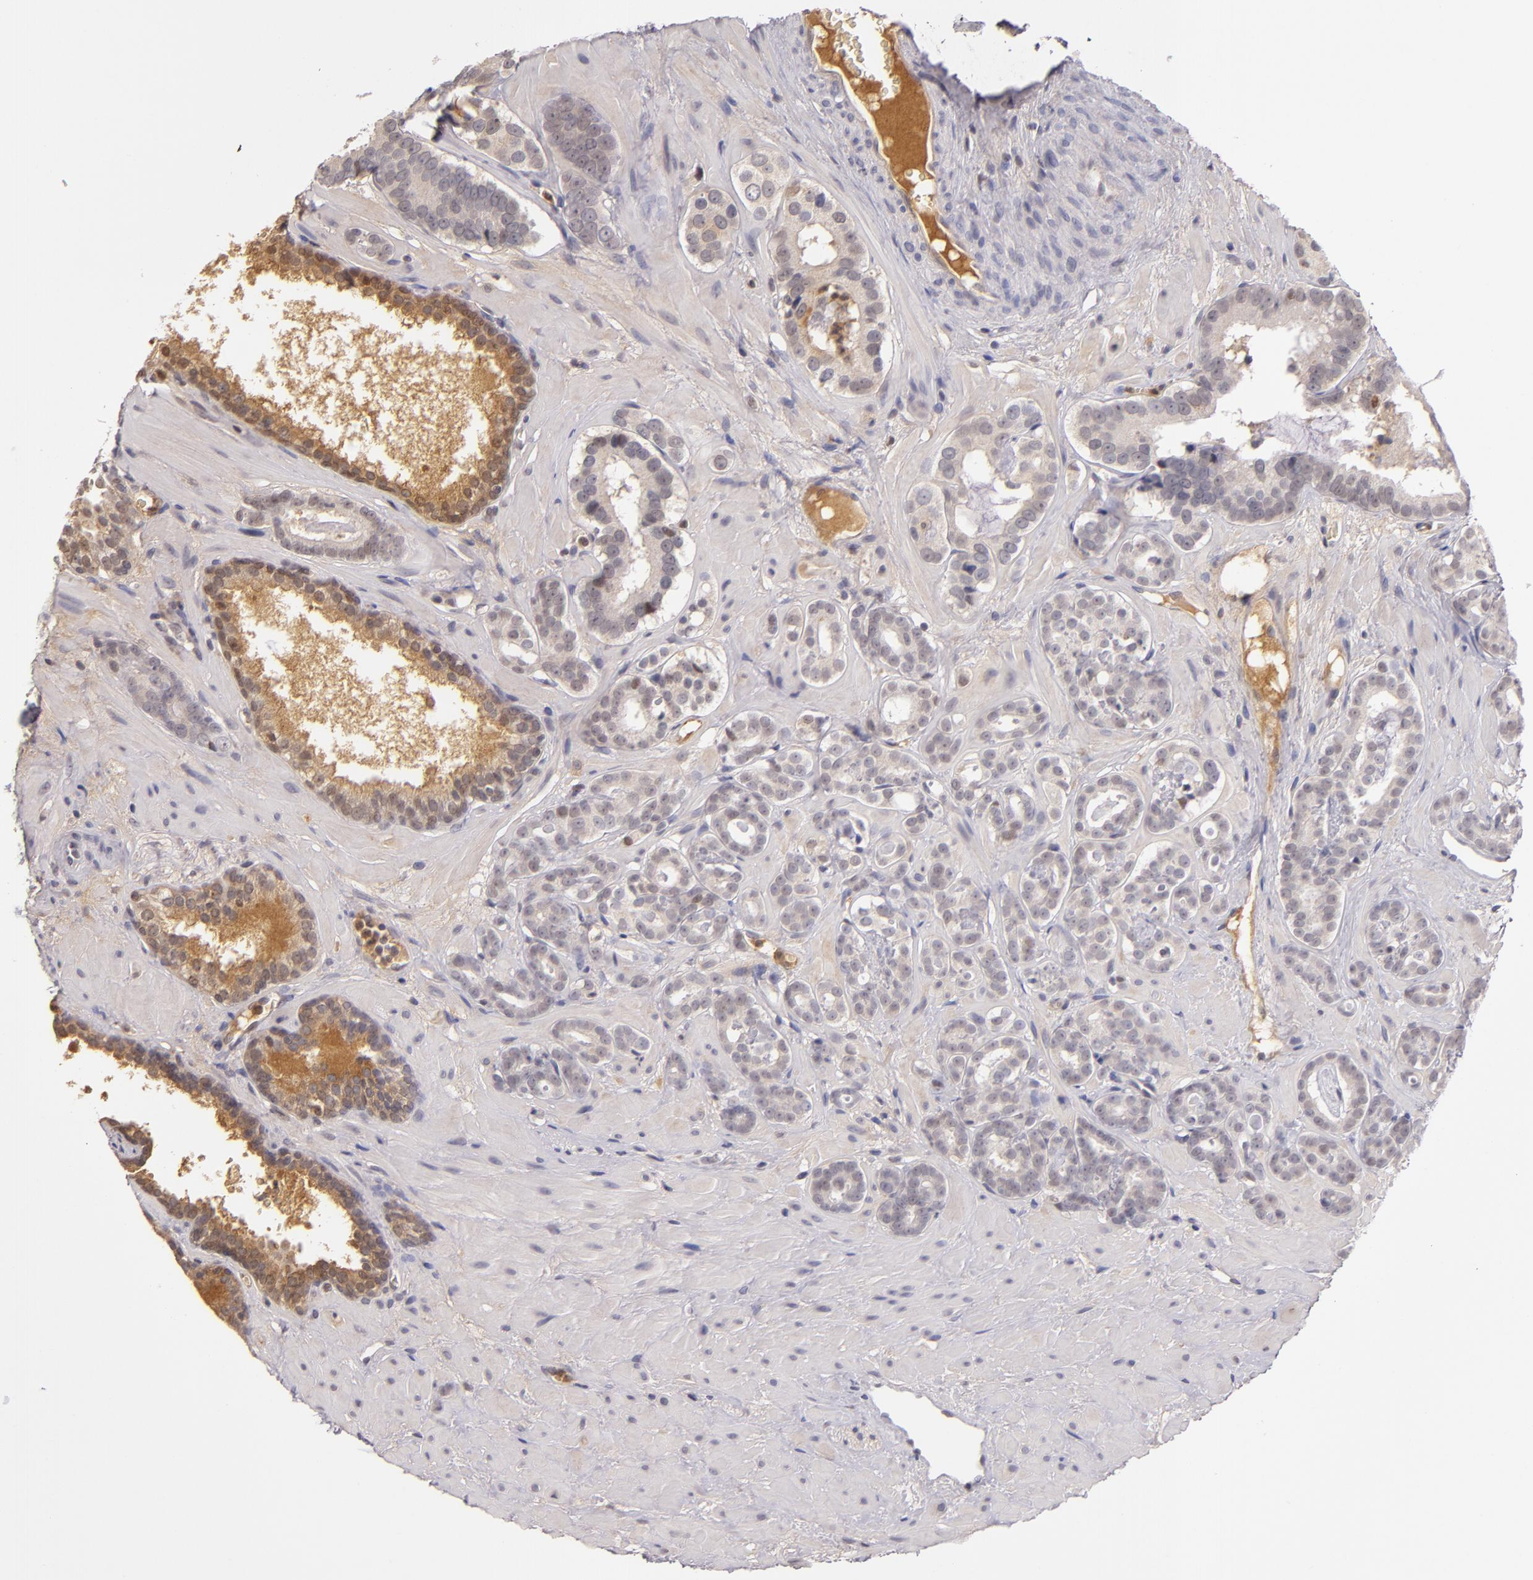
{"staining": {"intensity": "weak", "quantity": ">75%", "location": "cytoplasmic/membranous"}, "tissue": "prostate cancer", "cell_type": "Tumor cells", "image_type": "cancer", "snomed": [{"axis": "morphology", "description": "Adenocarcinoma, Low grade"}, {"axis": "topography", "description": "Prostate"}], "caption": "This histopathology image exhibits IHC staining of human low-grade adenocarcinoma (prostate), with low weak cytoplasmic/membranous expression in about >75% of tumor cells.", "gene": "LRG1", "patient": {"sex": "male", "age": 57}}